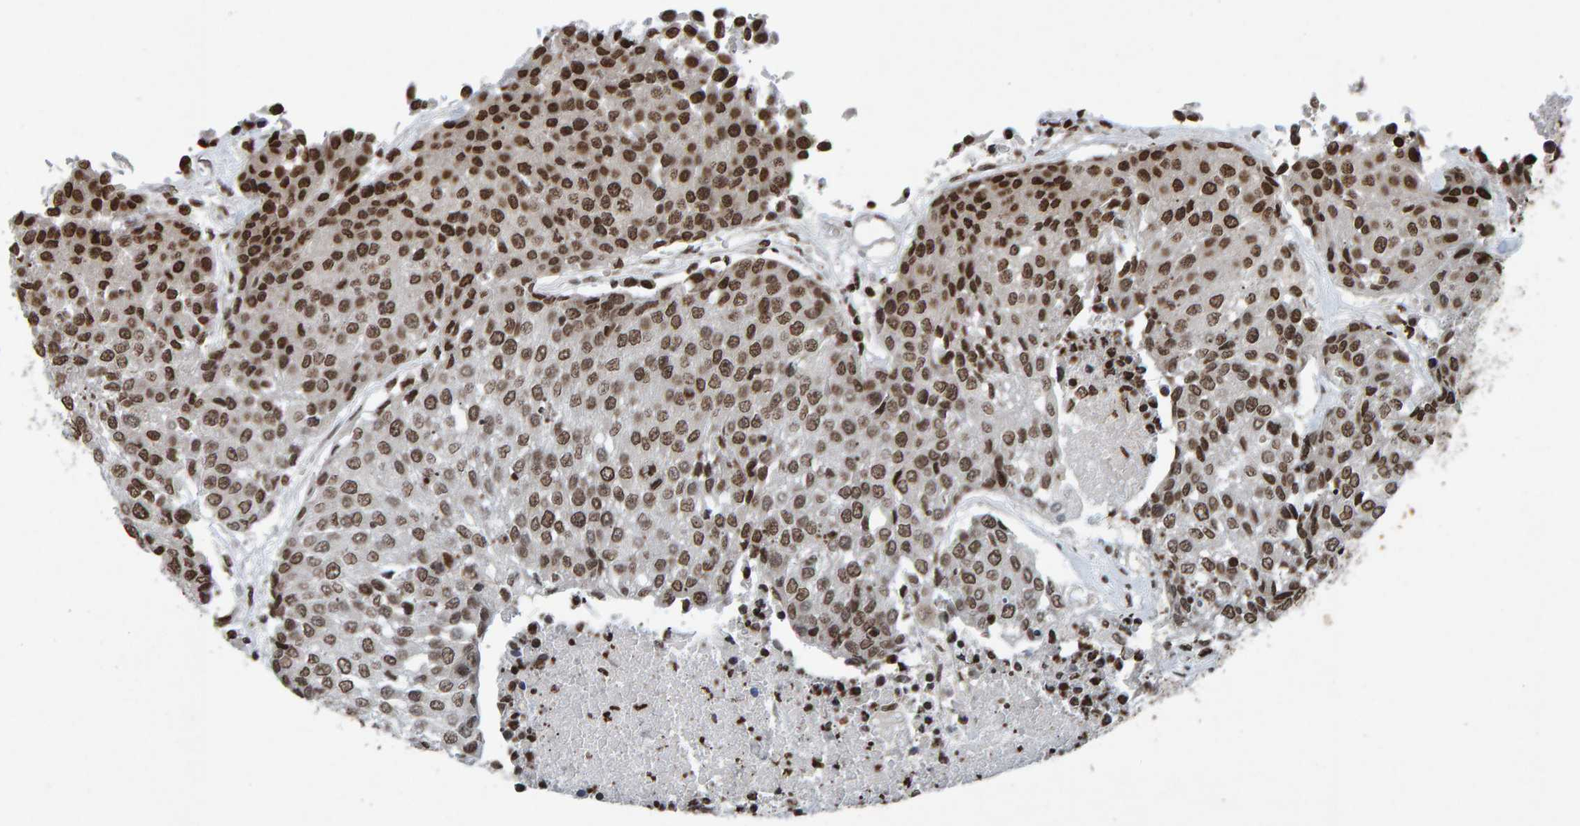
{"staining": {"intensity": "moderate", "quantity": ">75%", "location": "nuclear"}, "tissue": "urothelial cancer", "cell_type": "Tumor cells", "image_type": "cancer", "snomed": [{"axis": "morphology", "description": "Urothelial carcinoma, High grade"}, {"axis": "topography", "description": "Urinary bladder"}], "caption": "A brown stain highlights moderate nuclear positivity of a protein in human urothelial cancer tumor cells. (DAB (3,3'-diaminobenzidine) IHC with brightfield microscopy, high magnification).", "gene": "H2AZ1", "patient": {"sex": "female", "age": 85}}